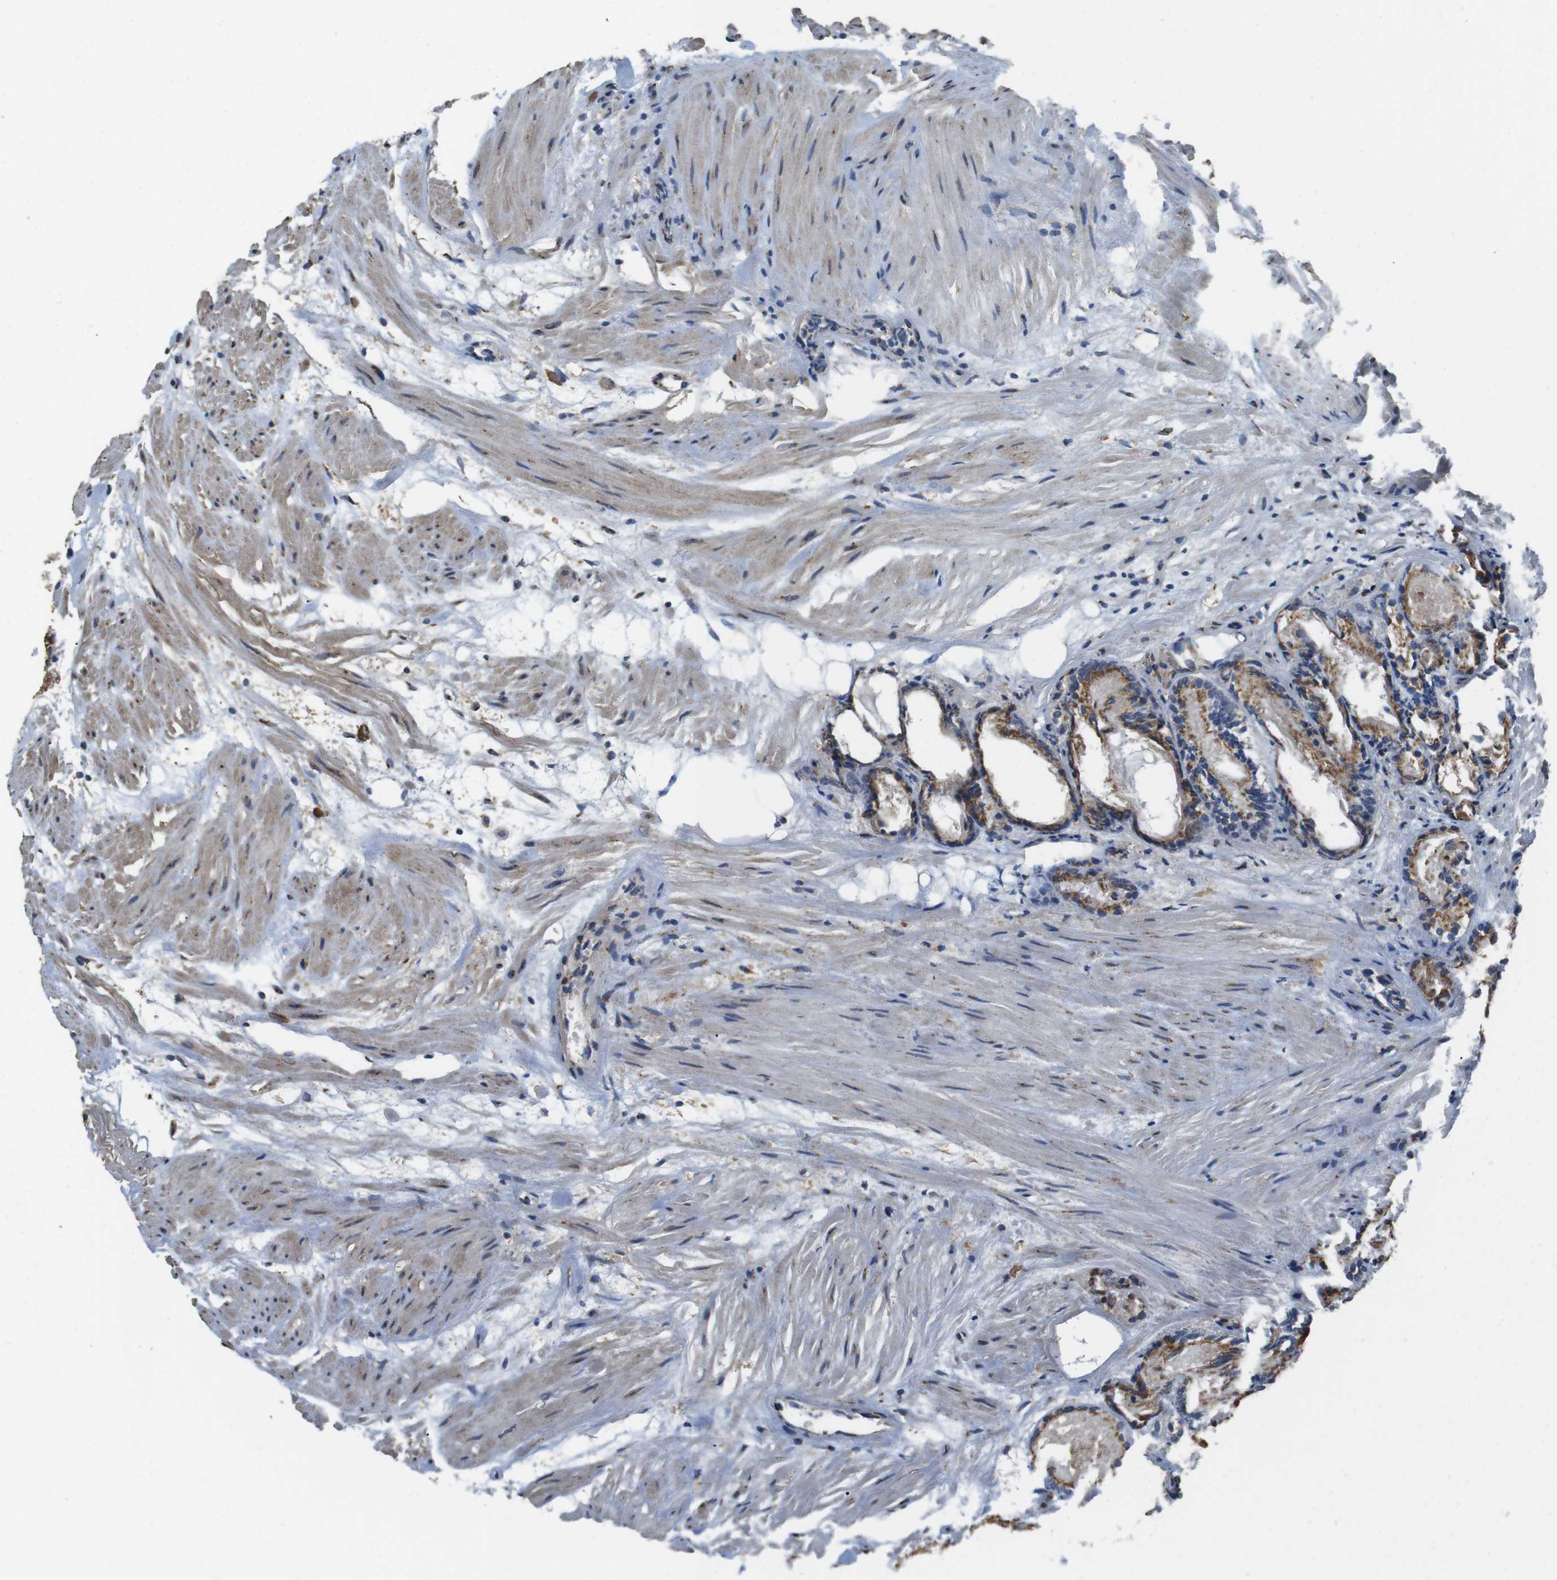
{"staining": {"intensity": "moderate", "quantity": ">75%", "location": "cytoplasmic/membranous"}, "tissue": "prostate cancer", "cell_type": "Tumor cells", "image_type": "cancer", "snomed": [{"axis": "morphology", "description": "Adenocarcinoma, Low grade"}, {"axis": "topography", "description": "Prostate"}], "caption": "Low-grade adenocarcinoma (prostate) stained with a brown dye exhibits moderate cytoplasmic/membranous positive staining in approximately >75% of tumor cells.", "gene": "RAB6A", "patient": {"sex": "male", "age": 72}}